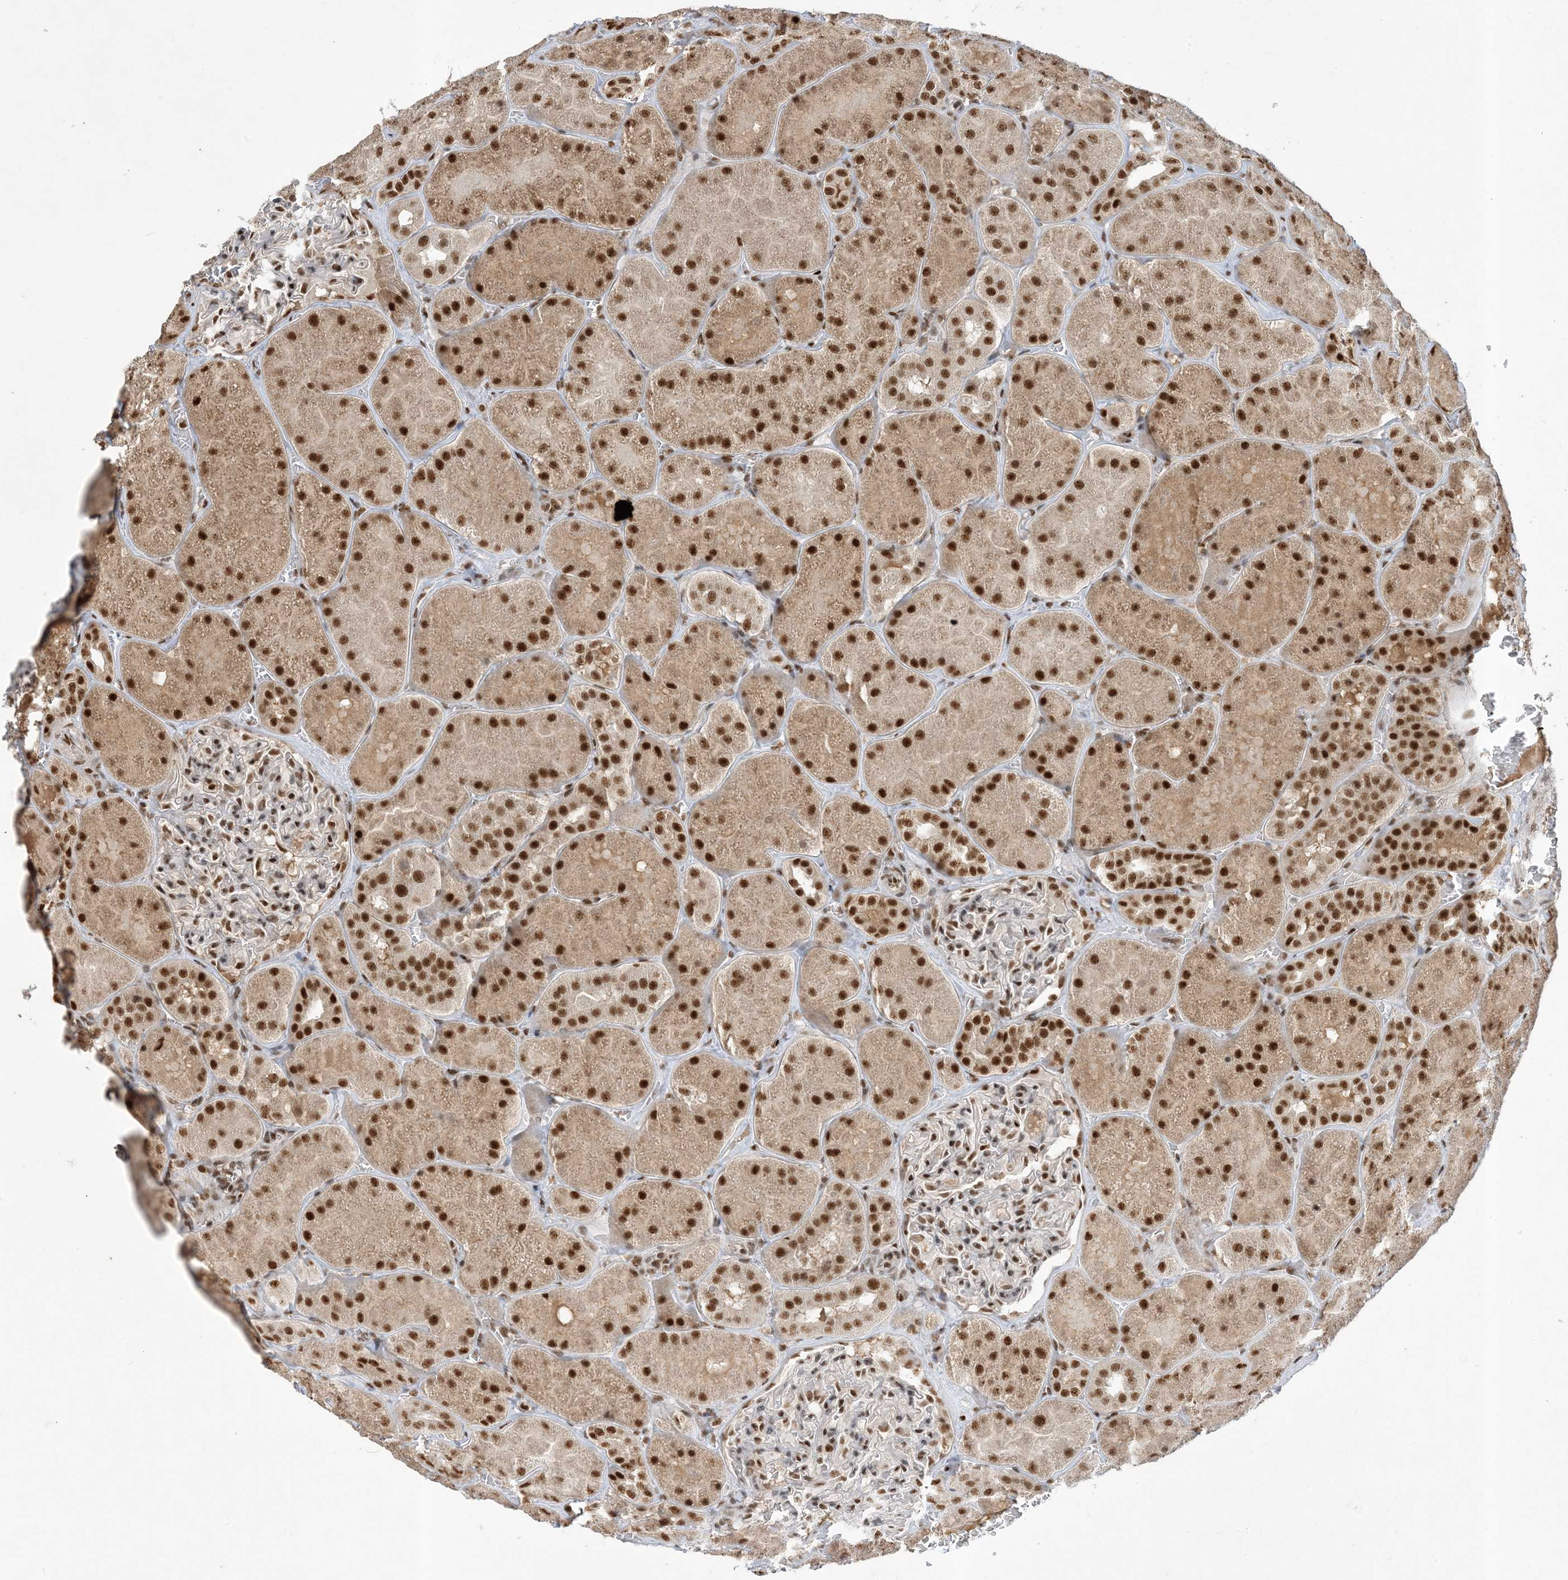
{"staining": {"intensity": "moderate", "quantity": "25%-75%", "location": "nuclear"}, "tissue": "kidney", "cell_type": "Cells in glomeruli", "image_type": "normal", "snomed": [{"axis": "morphology", "description": "Normal tissue, NOS"}, {"axis": "topography", "description": "Kidney"}], "caption": "Unremarkable kidney was stained to show a protein in brown. There is medium levels of moderate nuclear positivity in about 25%-75% of cells in glomeruli.", "gene": "PPIL2", "patient": {"sex": "male", "age": 28}}